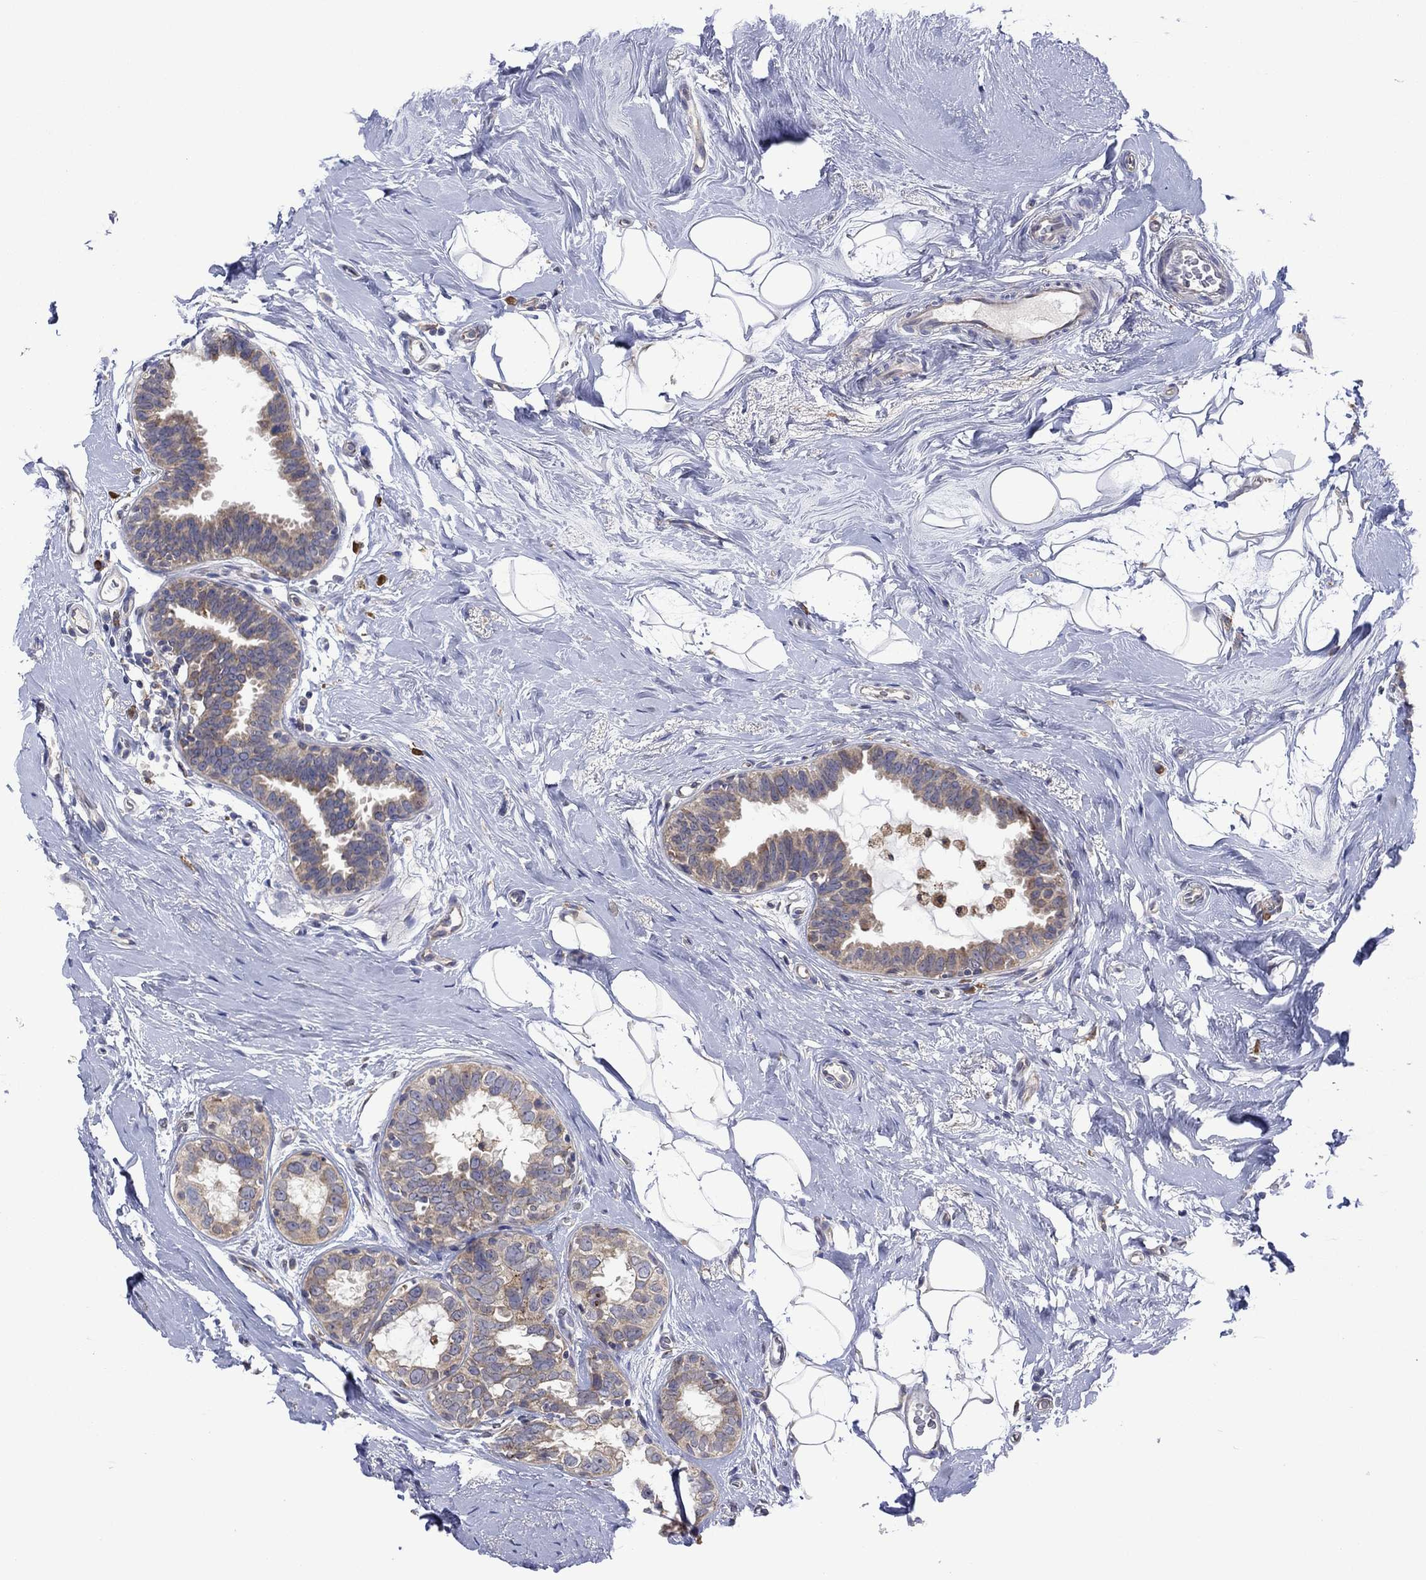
{"staining": {"intensity": "moderate", "quantity": ">75%", "location": "cytoplasmic/membranous"}, "tissue": "breast cancer", "cell_type": "Tumor cells", "image_type": "cancer", "snomed": [{"axis": "morphology", "description": "Duct carcinoma"}, {"axis": "topography", "description": "Breast"}], "caption": "Moderate cytoplasmic/membranous expression is appreciated in approximately >75% of tumor cells in invasive ductal carcinoma (breast).", "gene": "FURIN", "patient": {"sex": "female", "age": 55}}